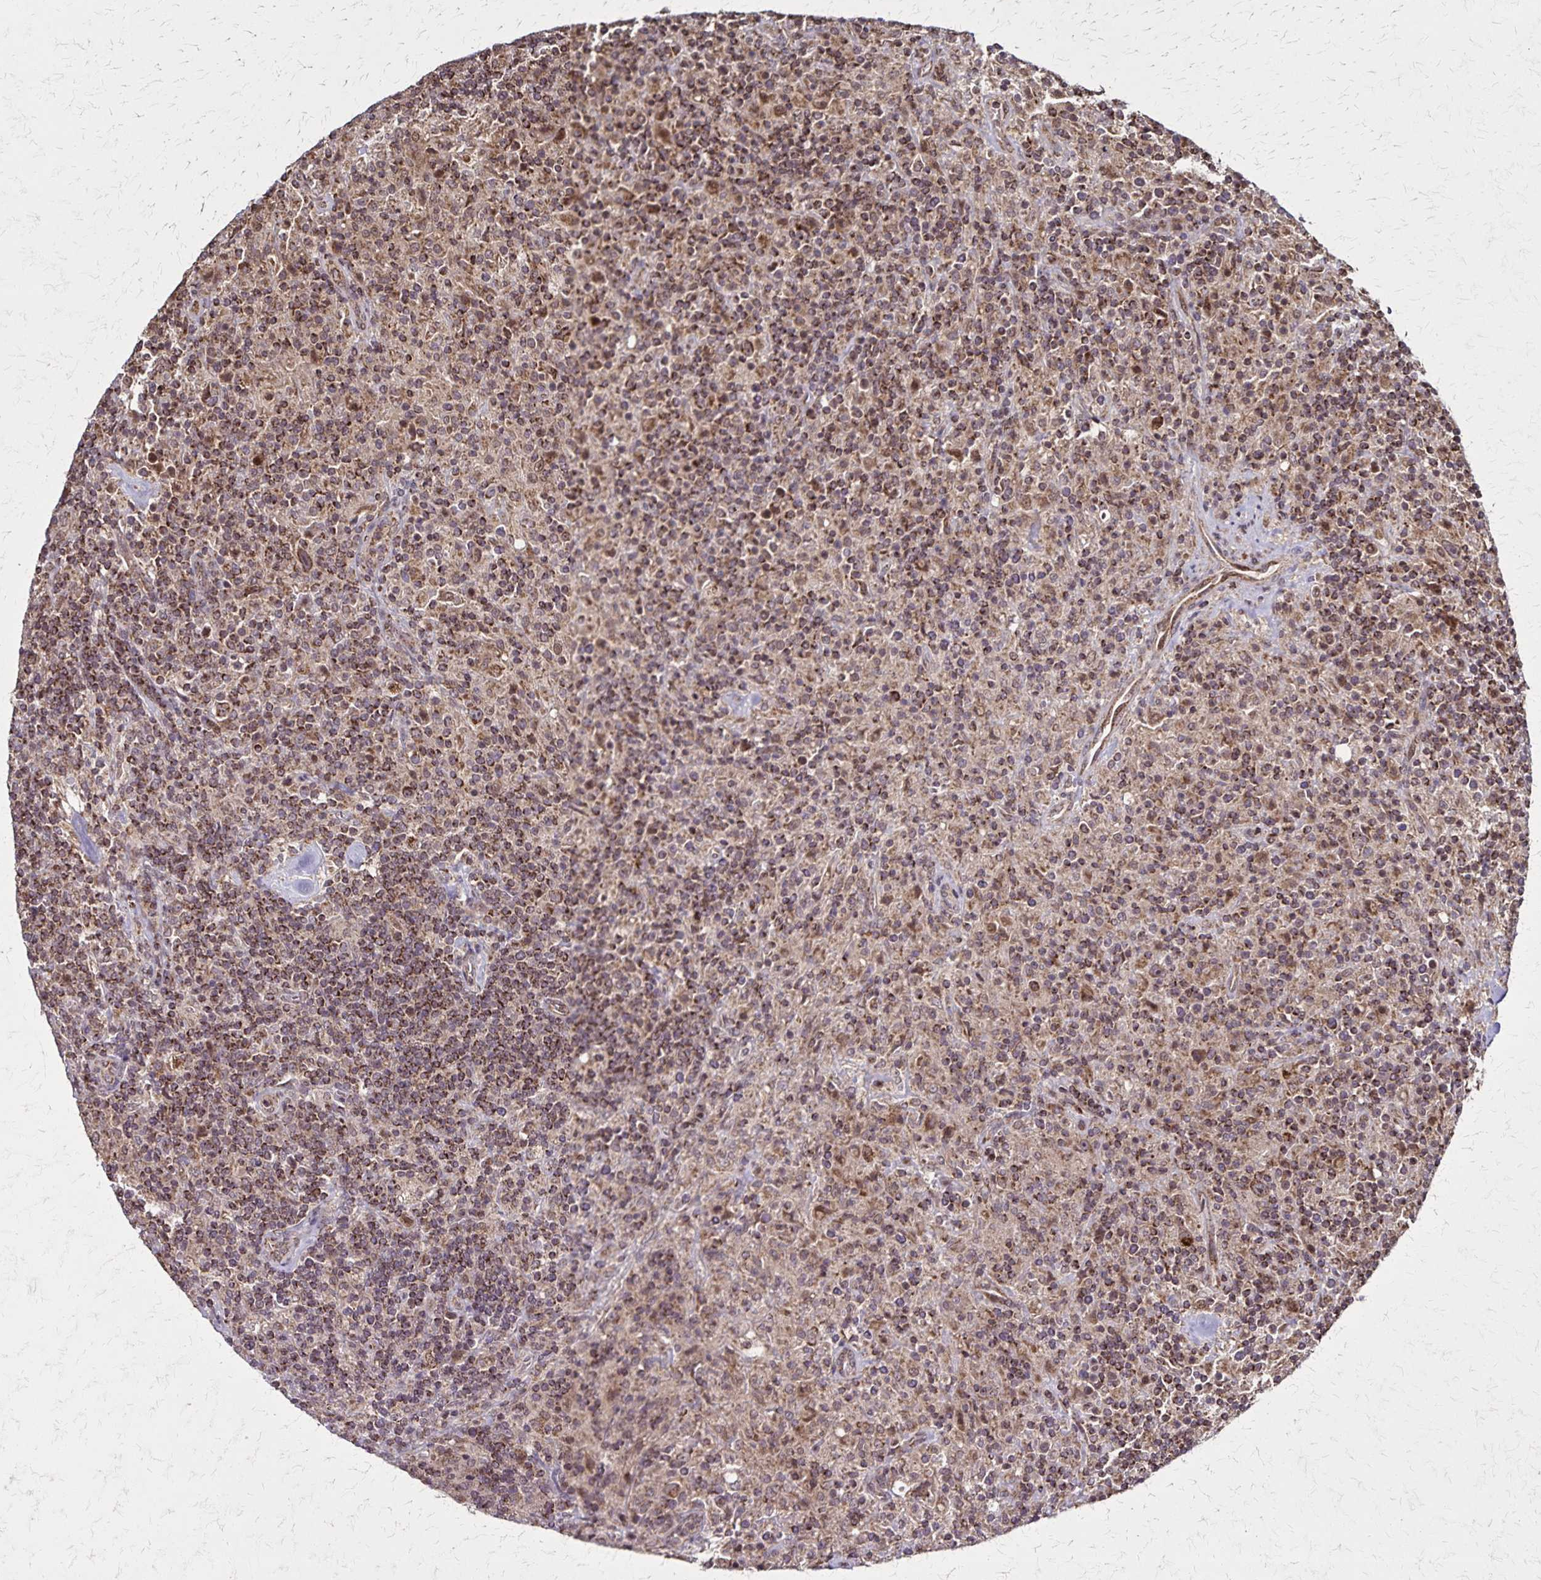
{"staining": {"intensity": "moderate", "quantity": ">75%", "location": "cytoplasmic/membranous"}, "tissue": "lymphoma", "cell_type": "Tumor cells", "image_type": "cancer", "snomed": [{"axis": "morphology", "description": "Hodgkin's disease, NOS"}, {"axis": "topography", "description": "Lymph node"}], "caption": "A medium amount of moderate cytoplasmic/membranous expression is present in approximately >75% of tumor cells in lymphoma tissue. (DAB (3,3'-diaminobenzidine) IHC with brightfield microscopy, high magnification).", "gene": "NFS1", "patient": {"sex": "male", "age": 70}}